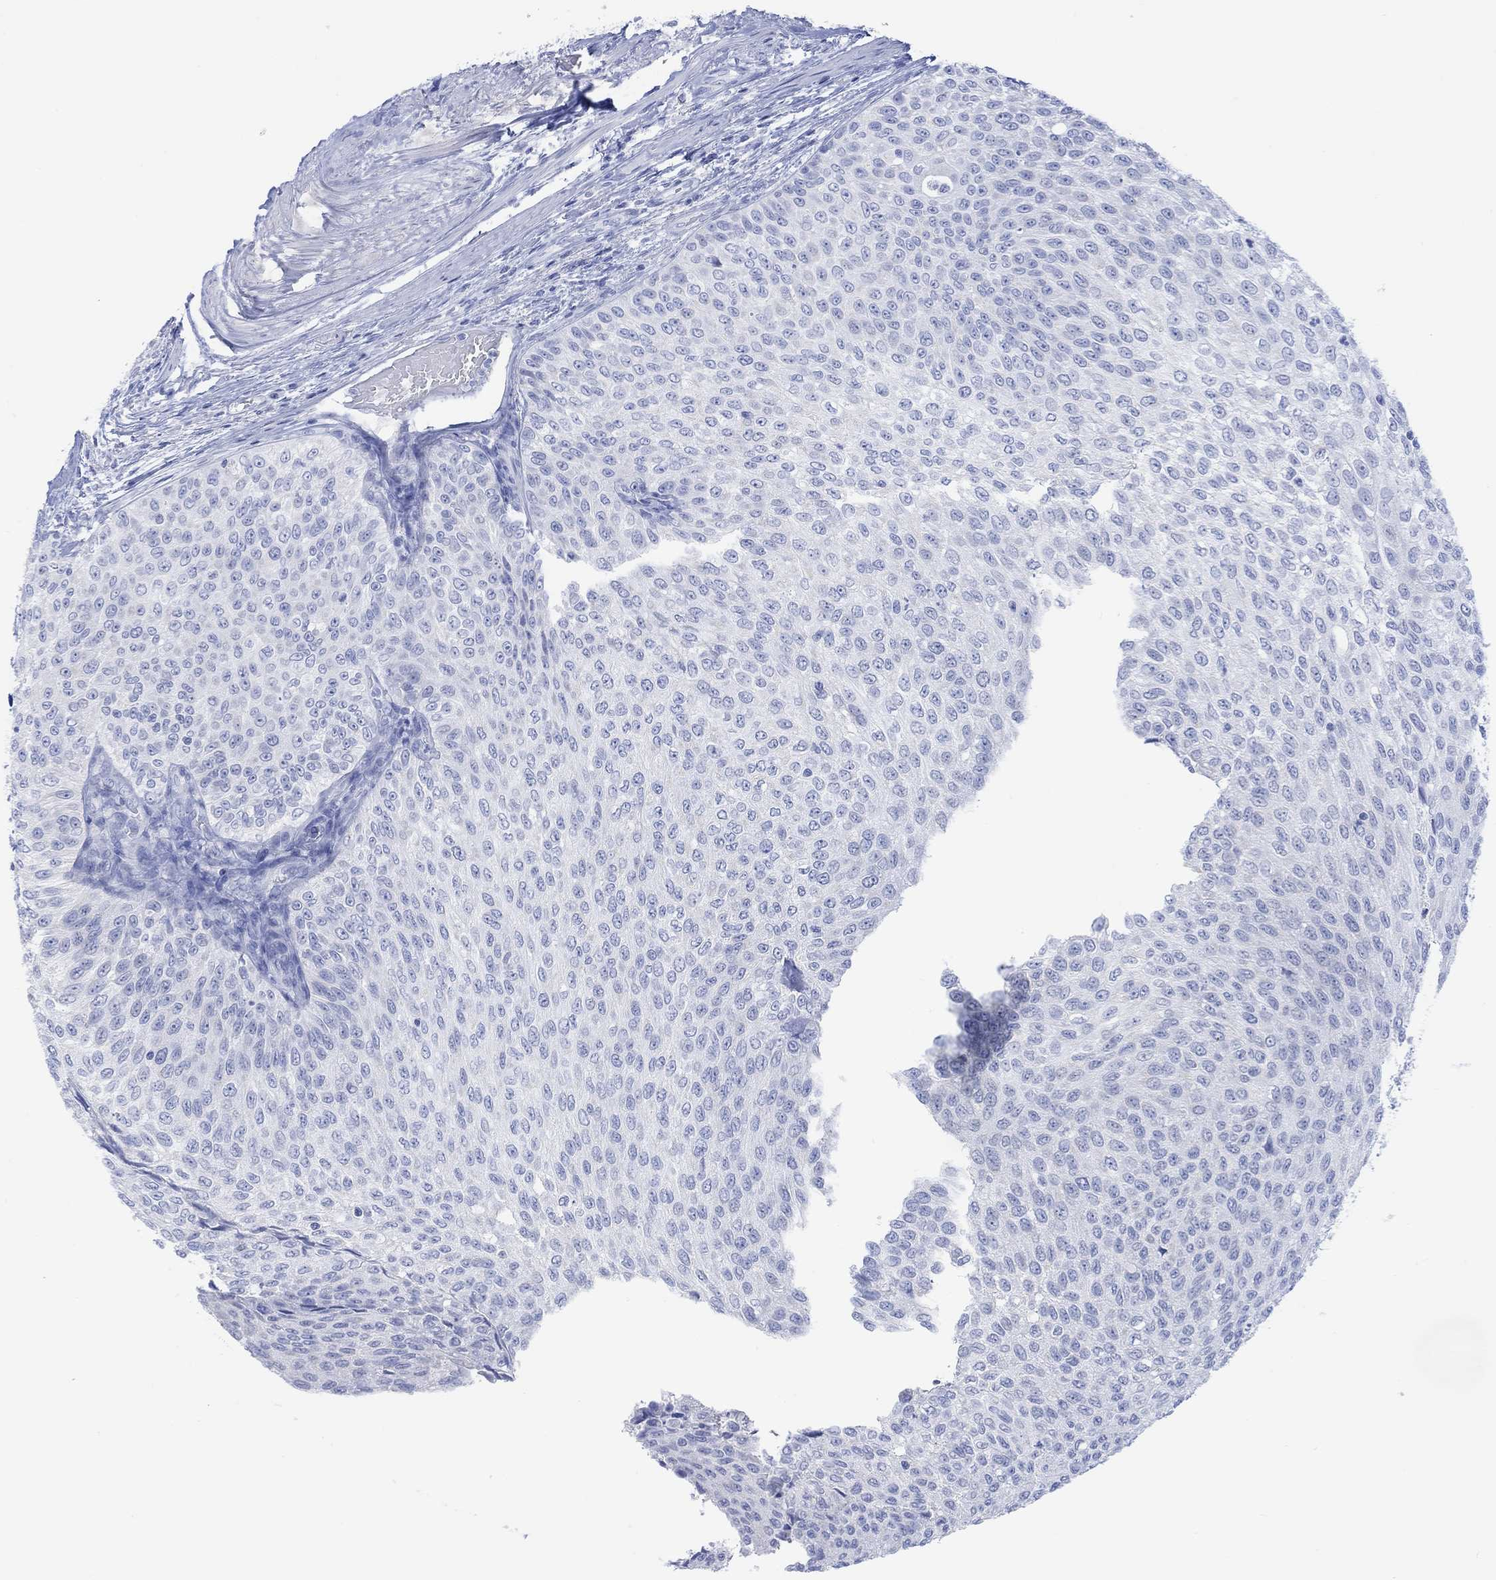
{"staining": {"intensity": "negative", "quantity": "none", "location": "none"}, "tissue": "urothelial cancer", "cell_type": "Tumor cells", "image_type": "cancer", "snomed": [{"axis": "morphology", "description": "Urothelial carcinoma, Low grade"}, {"axis": "topography", "description": "Ureter, NOS"}, {"axis": "topography", "description": "Urinary bladder"}], "caption": "Urothelial cancer was stained to show a protein in brown. There is no significant staining in tumor cells.", "gene": "CALCA", "patient": {"sex": "male", "age": 78}}